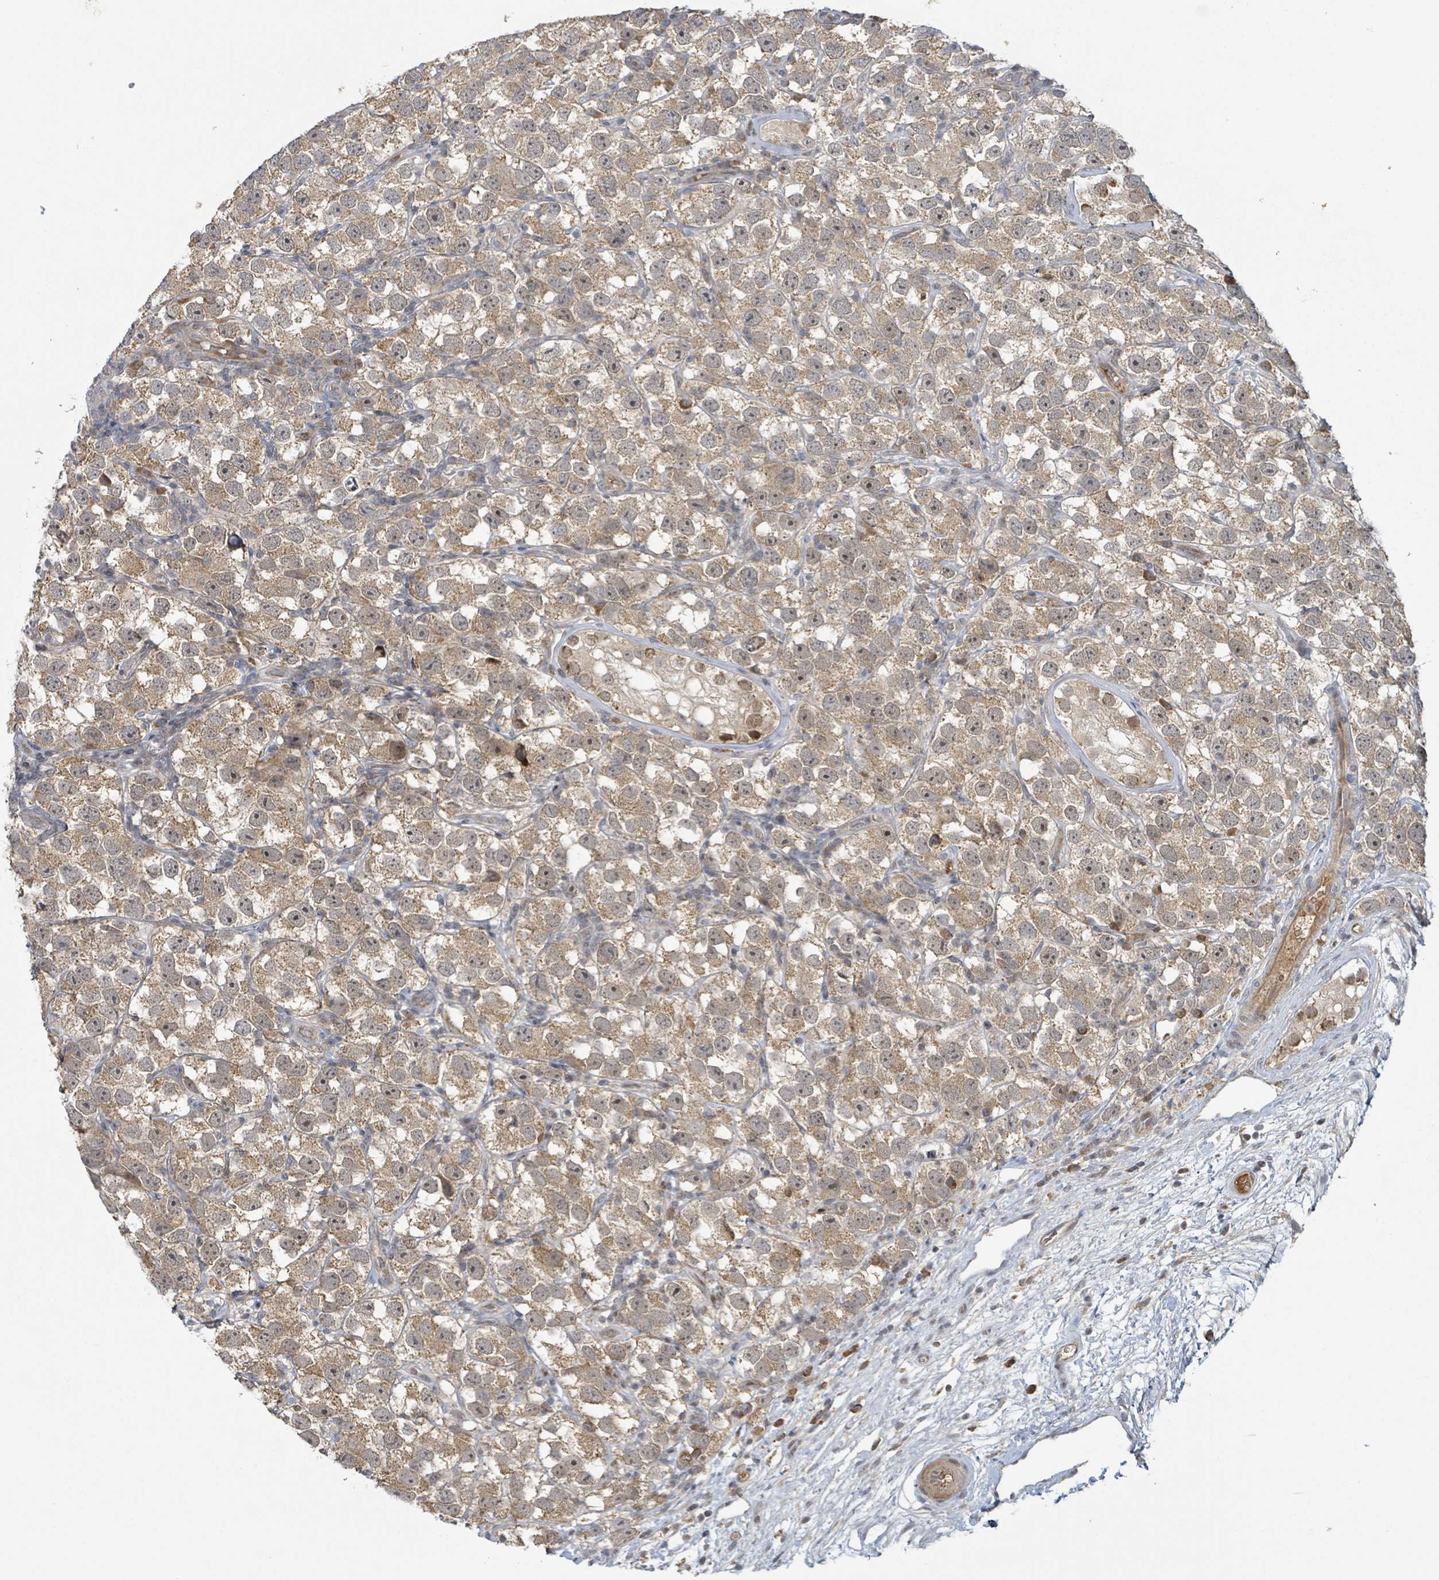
{"staining": {"intensity": "moderate", "quantity": ">75%", "location": "cytoplasmic/membranous"}, "tissue": "testis cancer", "cell_type": "Tumor cells", "image_type": "cancer", "snomed": [{"axis": "morphology", "description": "Seminoma, NOS"}, {"axis": "topography", "description": "Testis"}], "caption": "A histopathology image showing moderate cytoplasmic/membranous staining in approximately >75% of tumor cells in testis seminoma, as visualized by brown immunohistochemical staining.", "gene": "ITGA11", "patient": {"sex": "male", "age": 26}}